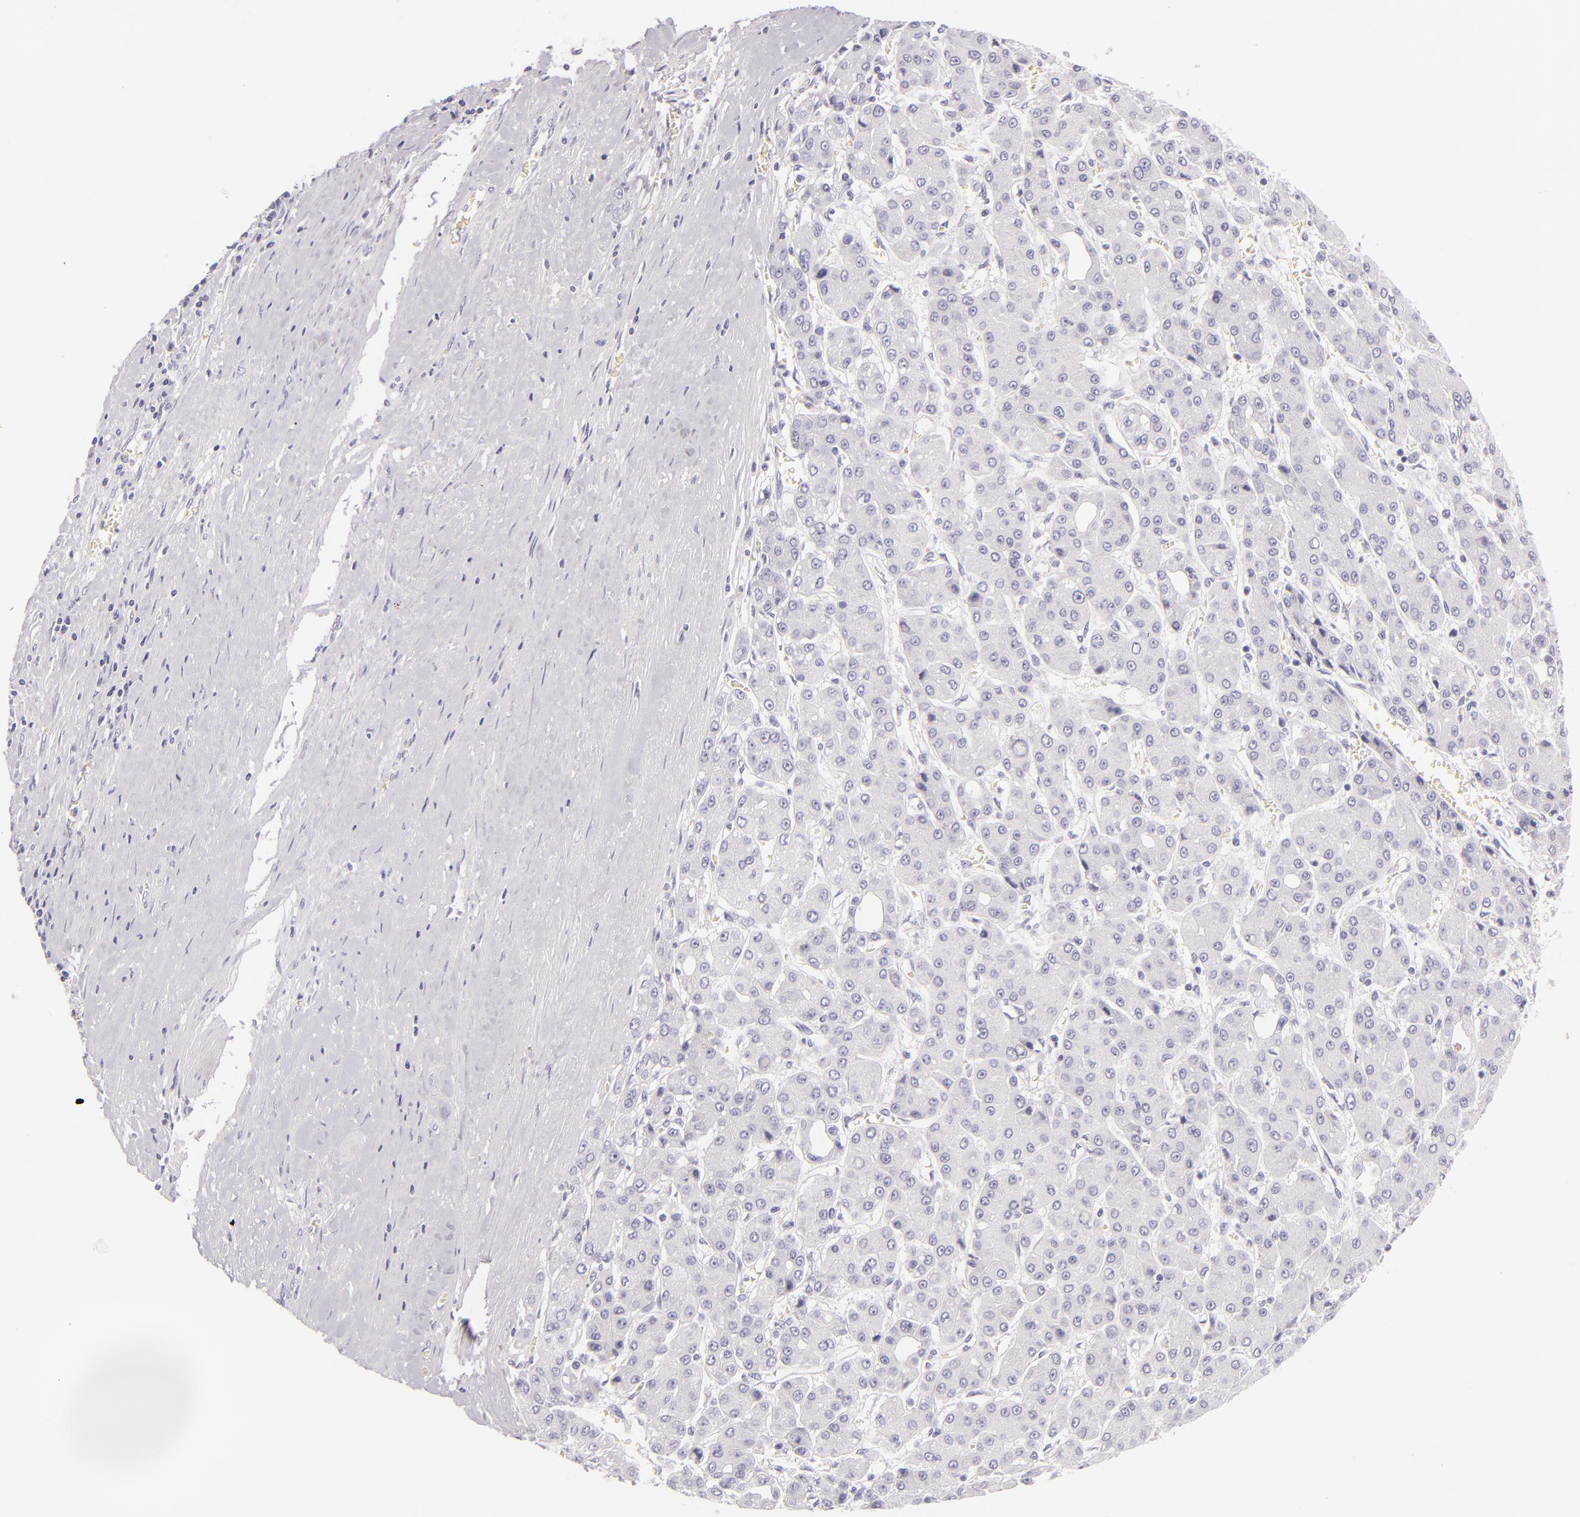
{"staining": {"intensity": "negative", "quantity": "none", "location": "none"}, "tissue": "liver cancer", "cell_type": "Tumor cells", "image_type": "cancer", "snomed": [{"axis": "morphology", "description": "Carcinoma, Hepatocellular, NOS"}, {"axis": "topography", "description": "Liver"}], "caption": "This is an IHC histopathology image of human liver cancer. There is no positivity in tumor cells.", "gene": "INA", "patient": {"sex": "male", "age": 69}}